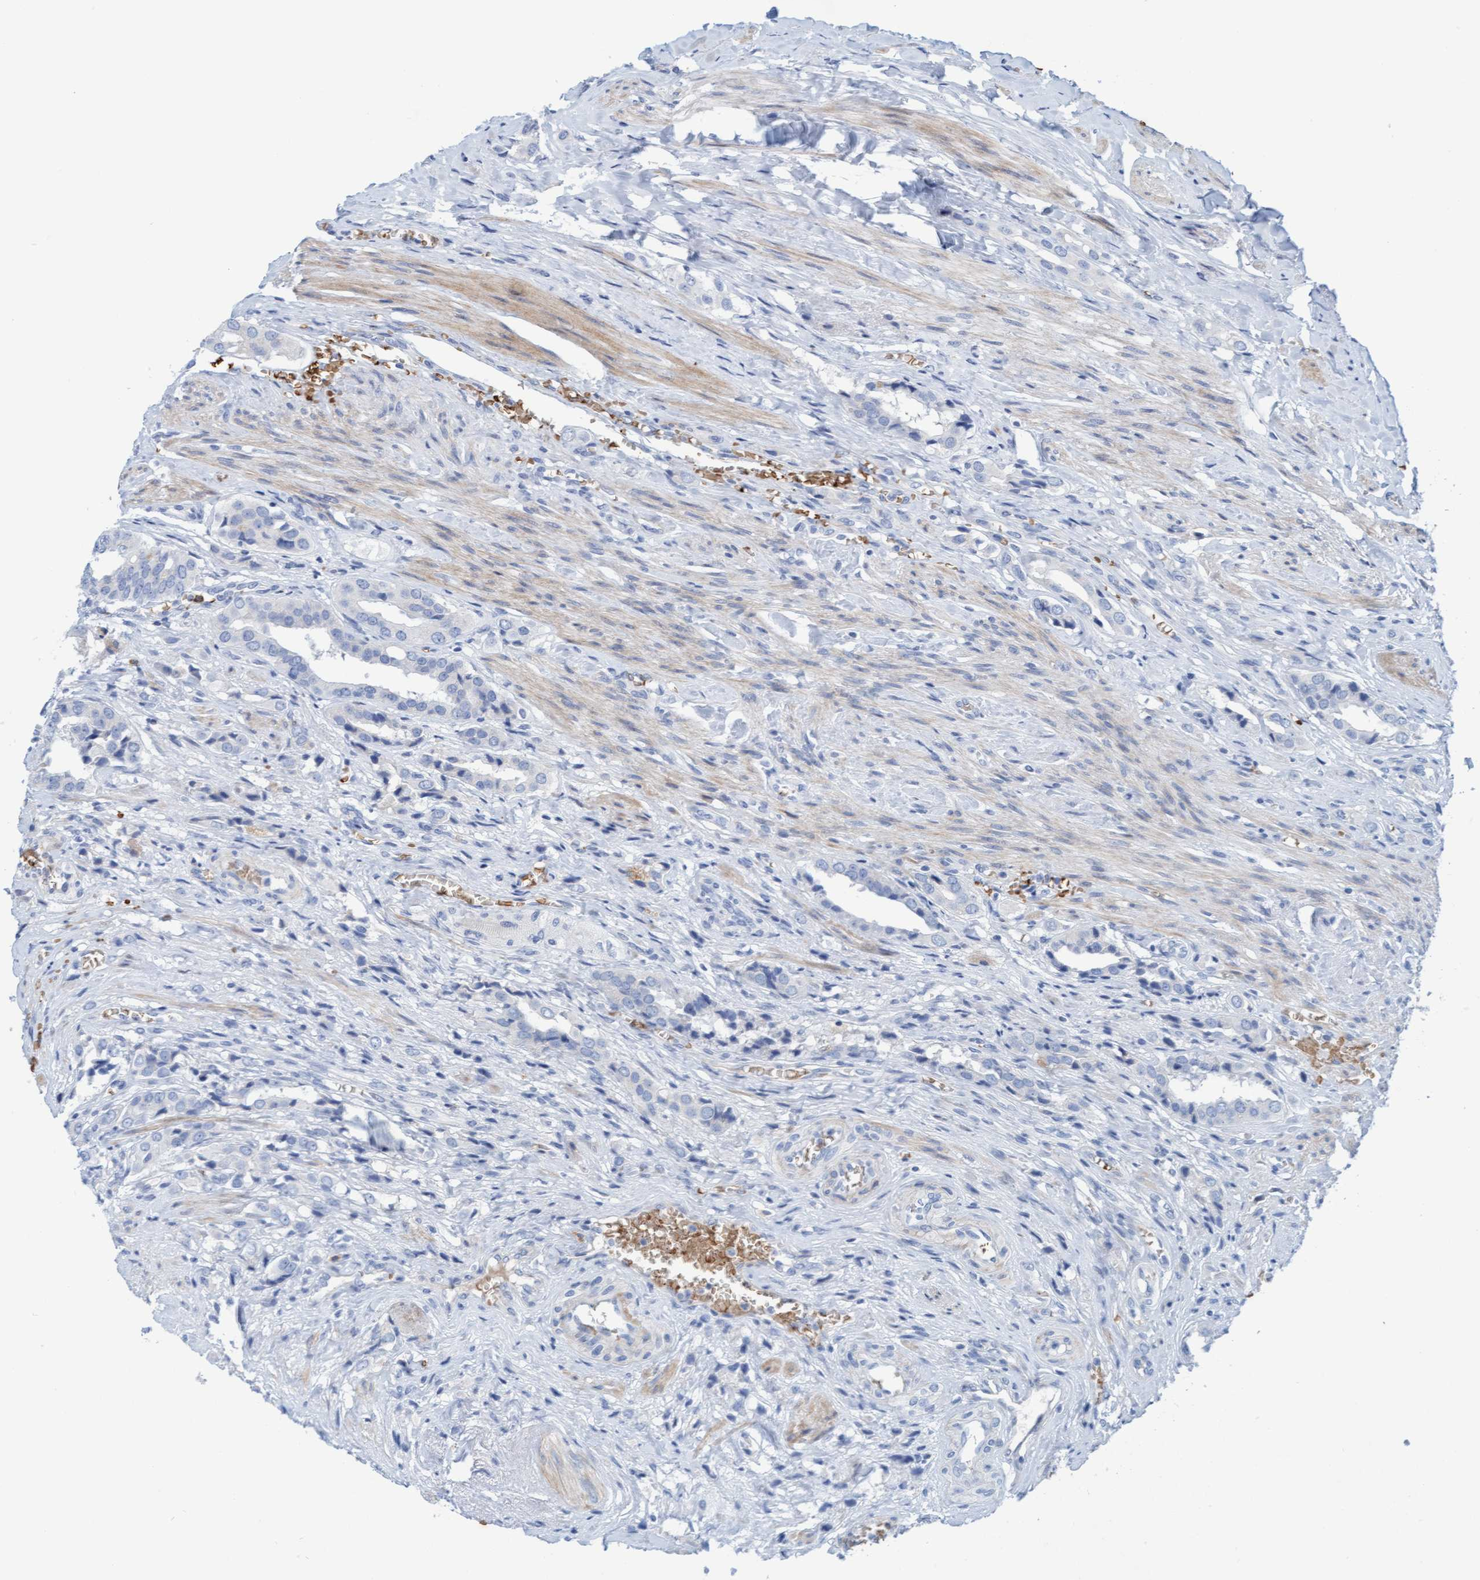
{"staining": {"intensity": "negative", "quantity": "none", "location": "none"}, "tissue": "prostate cancer", "cell_type": "Tumor cells", "image_type": "cancer", "snomed": [{"axis": "morphology", "description": "Adenocarcinoma, High grade"}, {"axis": "topography", "description": "Prostate"}], "caption": "High power microscopy image of an IHC histopathology image of high-grade adenocarcinoma (prostate), revealing no significant staining in tumor cells.", "gene": "P2RX5", "patient": {"sex": "male", "age": 52}}